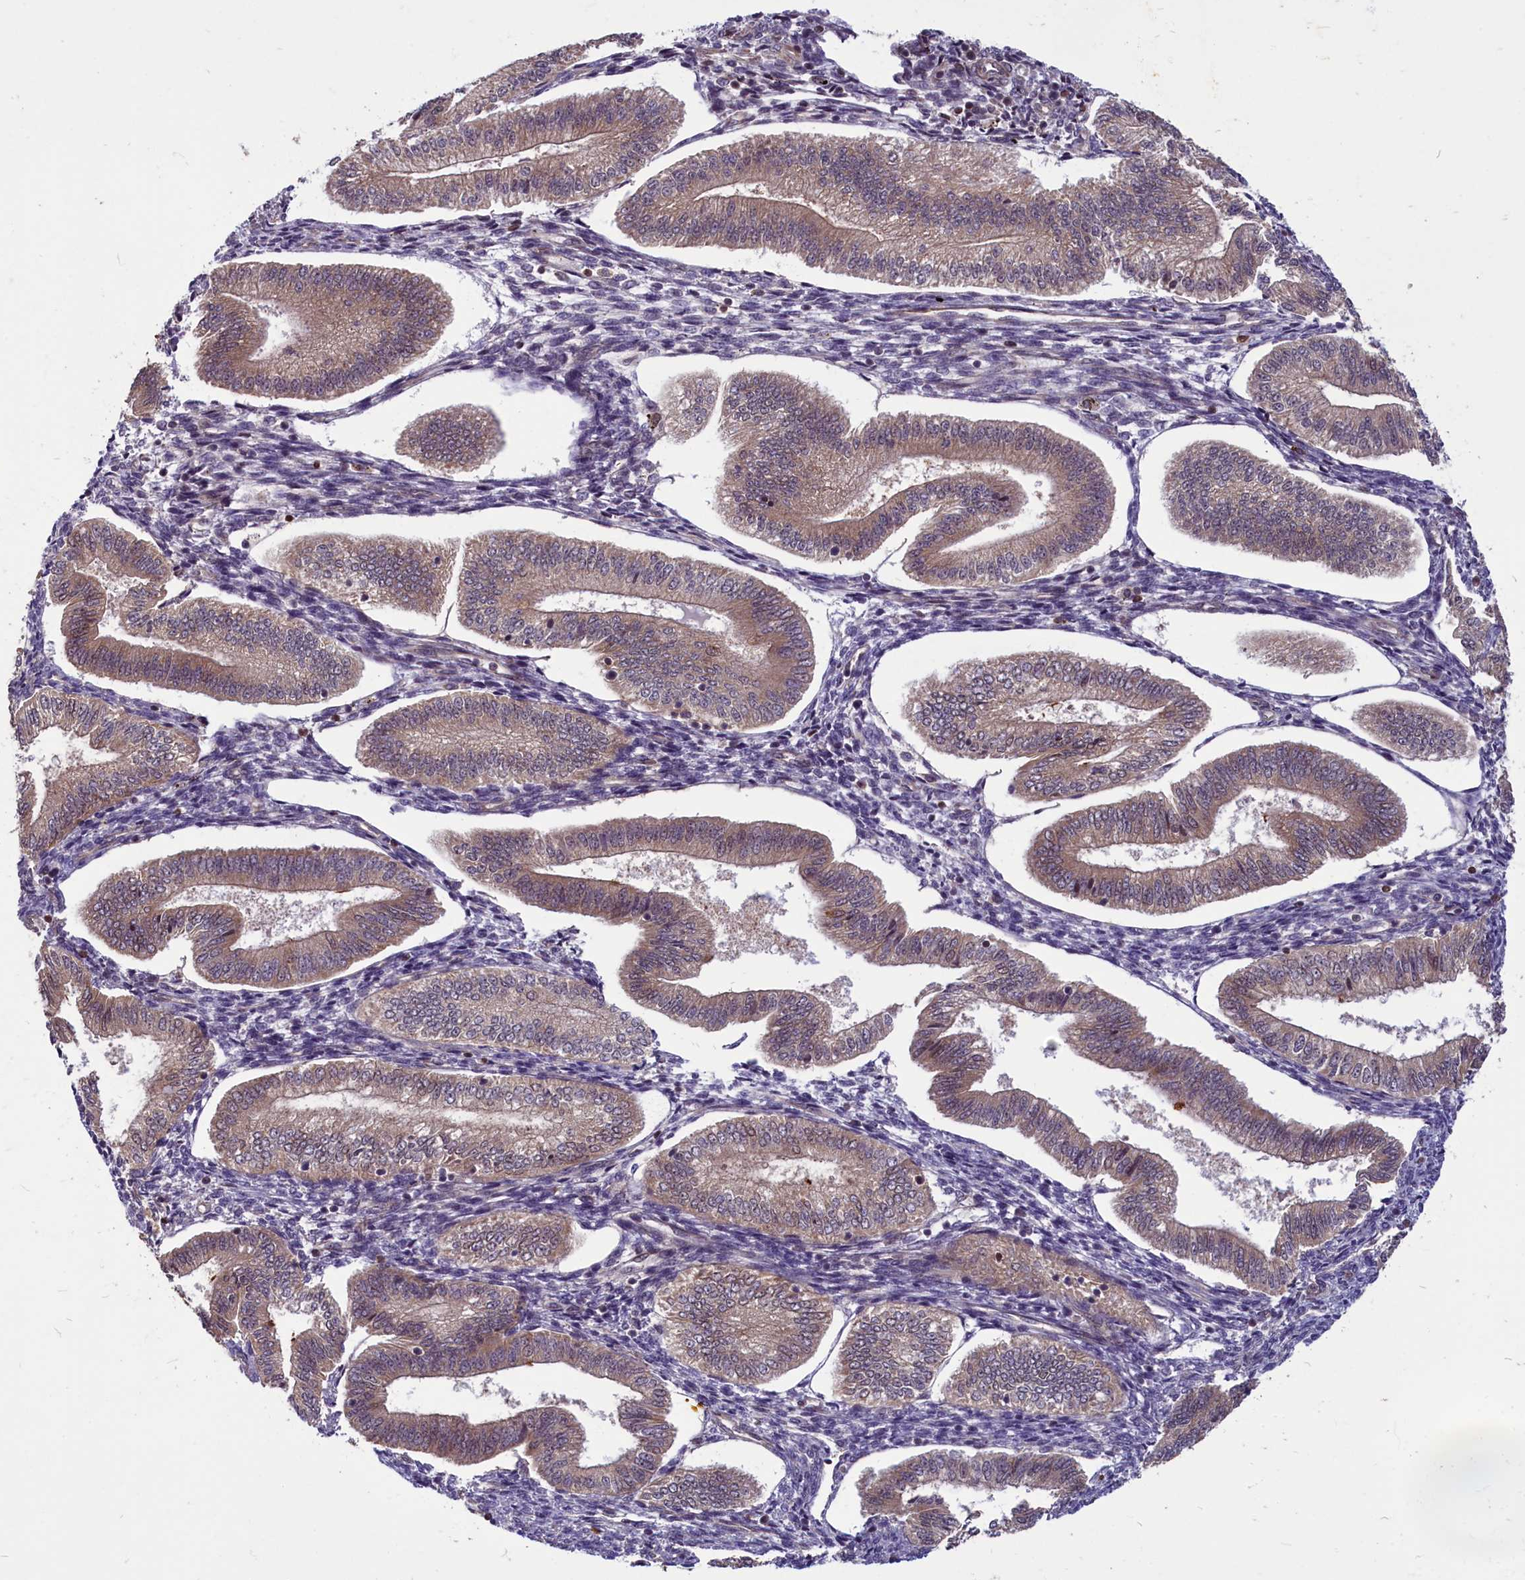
{"staining": {"intensity": "negative", "quantity": "none", "location": "none"}, "tissue": "endometrium", "cell_type": "Cells in endometrial stroma", "image_type": "normal", "snomed": [{"axis": "morphology", "description": "Normal tissue, NOS"}, {"axis": "topography", "description": "Endometrium"}], "caption": "A high-resolution photomicrograph shows immunohistochemistry staining of unremarkable endometrium, which exhibits no significant staining in cells in endometrial stroma.", "gene": "ENSG00000274944", "patient": {"sex": "female", "age": 34}}